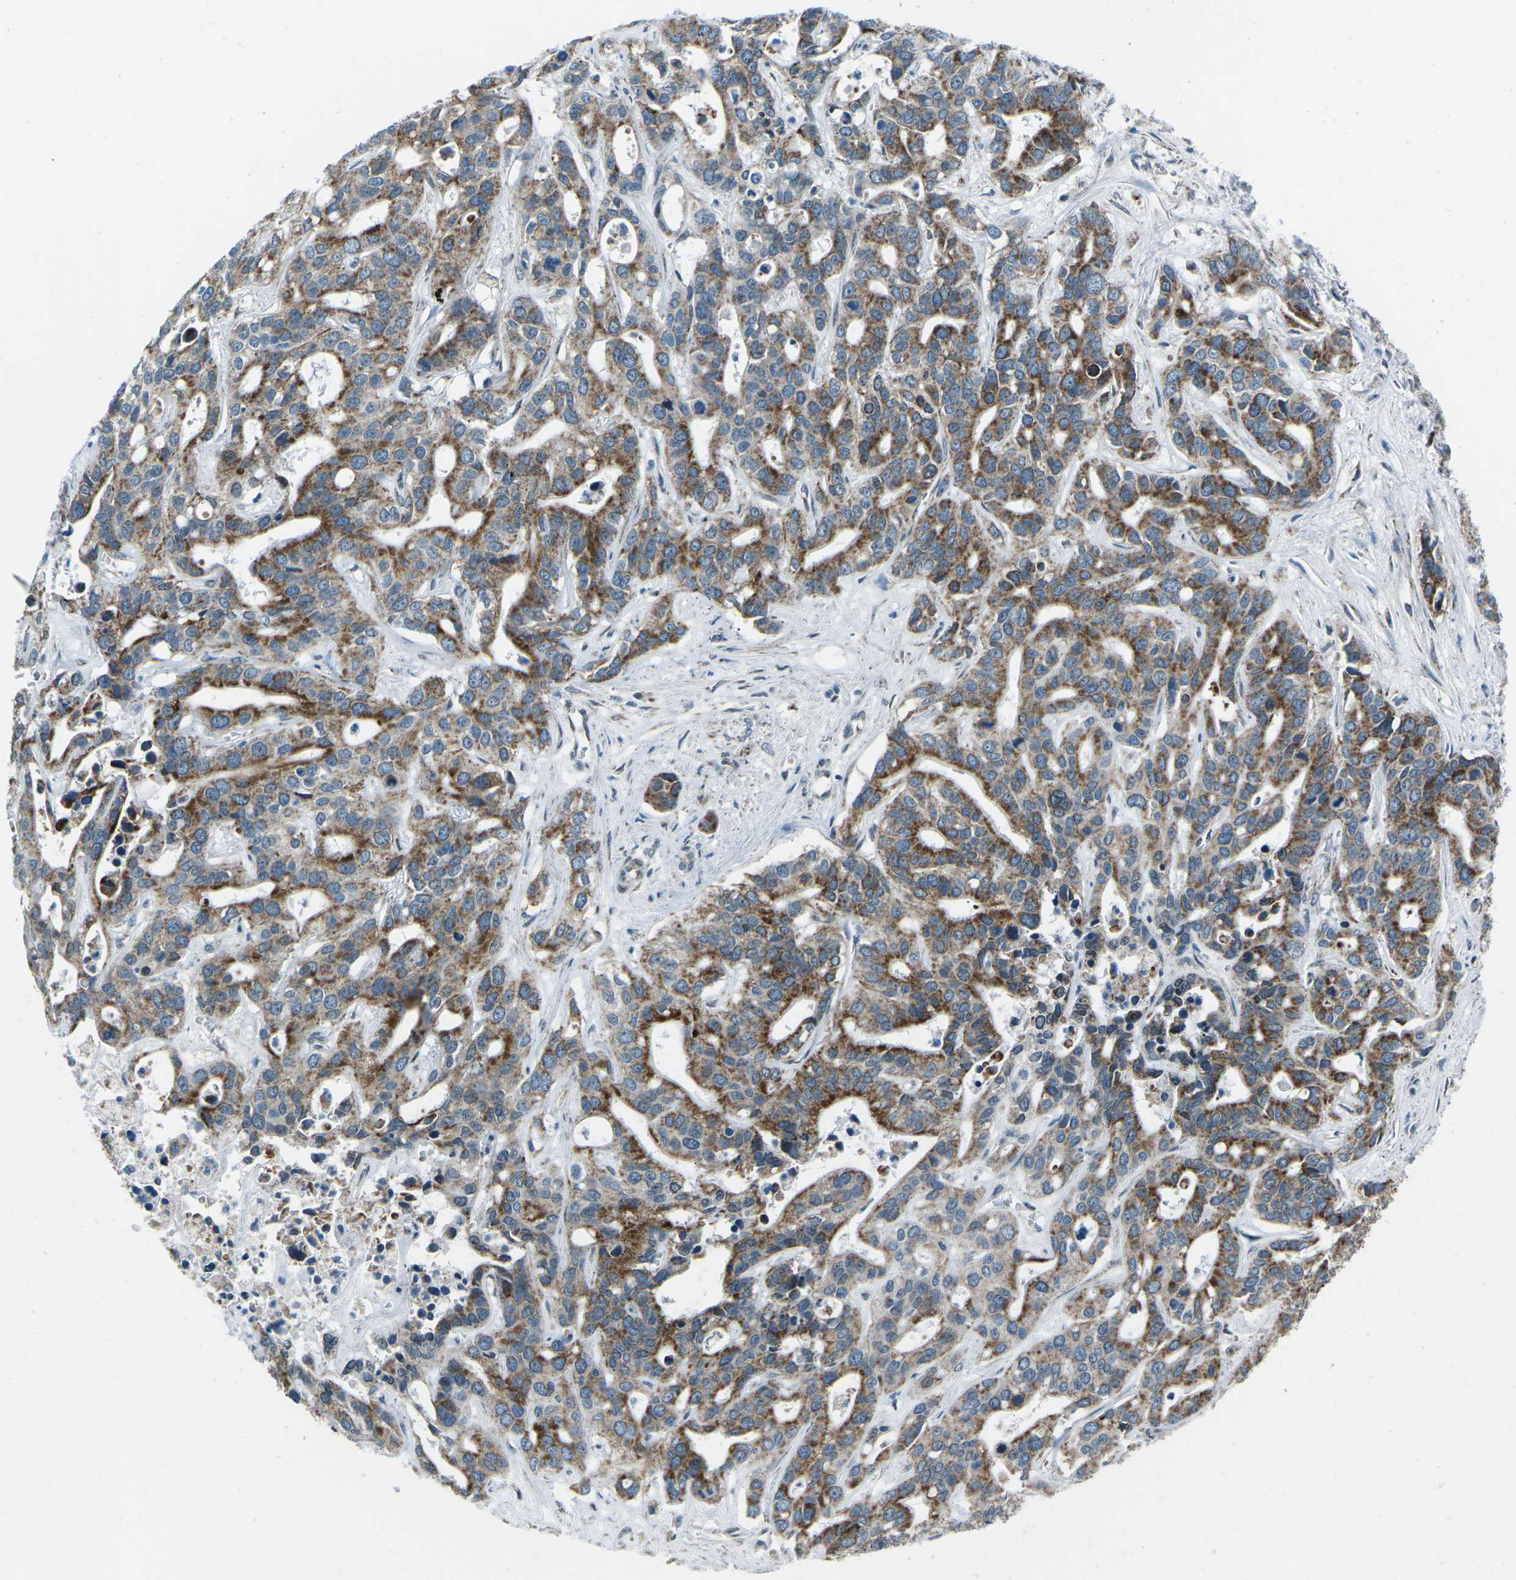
{"staining": {"intensity": "moderate", "quantity": ">75%", "location": "cytoplasmic/membranous"}, "tissue": "liver cancer", "cell_type": "Tumor cells", "image_type": "cancer", "snomed": [{"axis": "morphology", "description": "Cholangiocarcinoma"}, {"axis": "topography", "description": "Liver"}], "caption": "Protein expression analysis of liver cancer (cholangiocarcinoma) displays moderate cytoplasmic/membranous expression in approximately >75% of tumor cells.", "gene": "RFESD", "patient": {"sex": "female", "age": 65}}